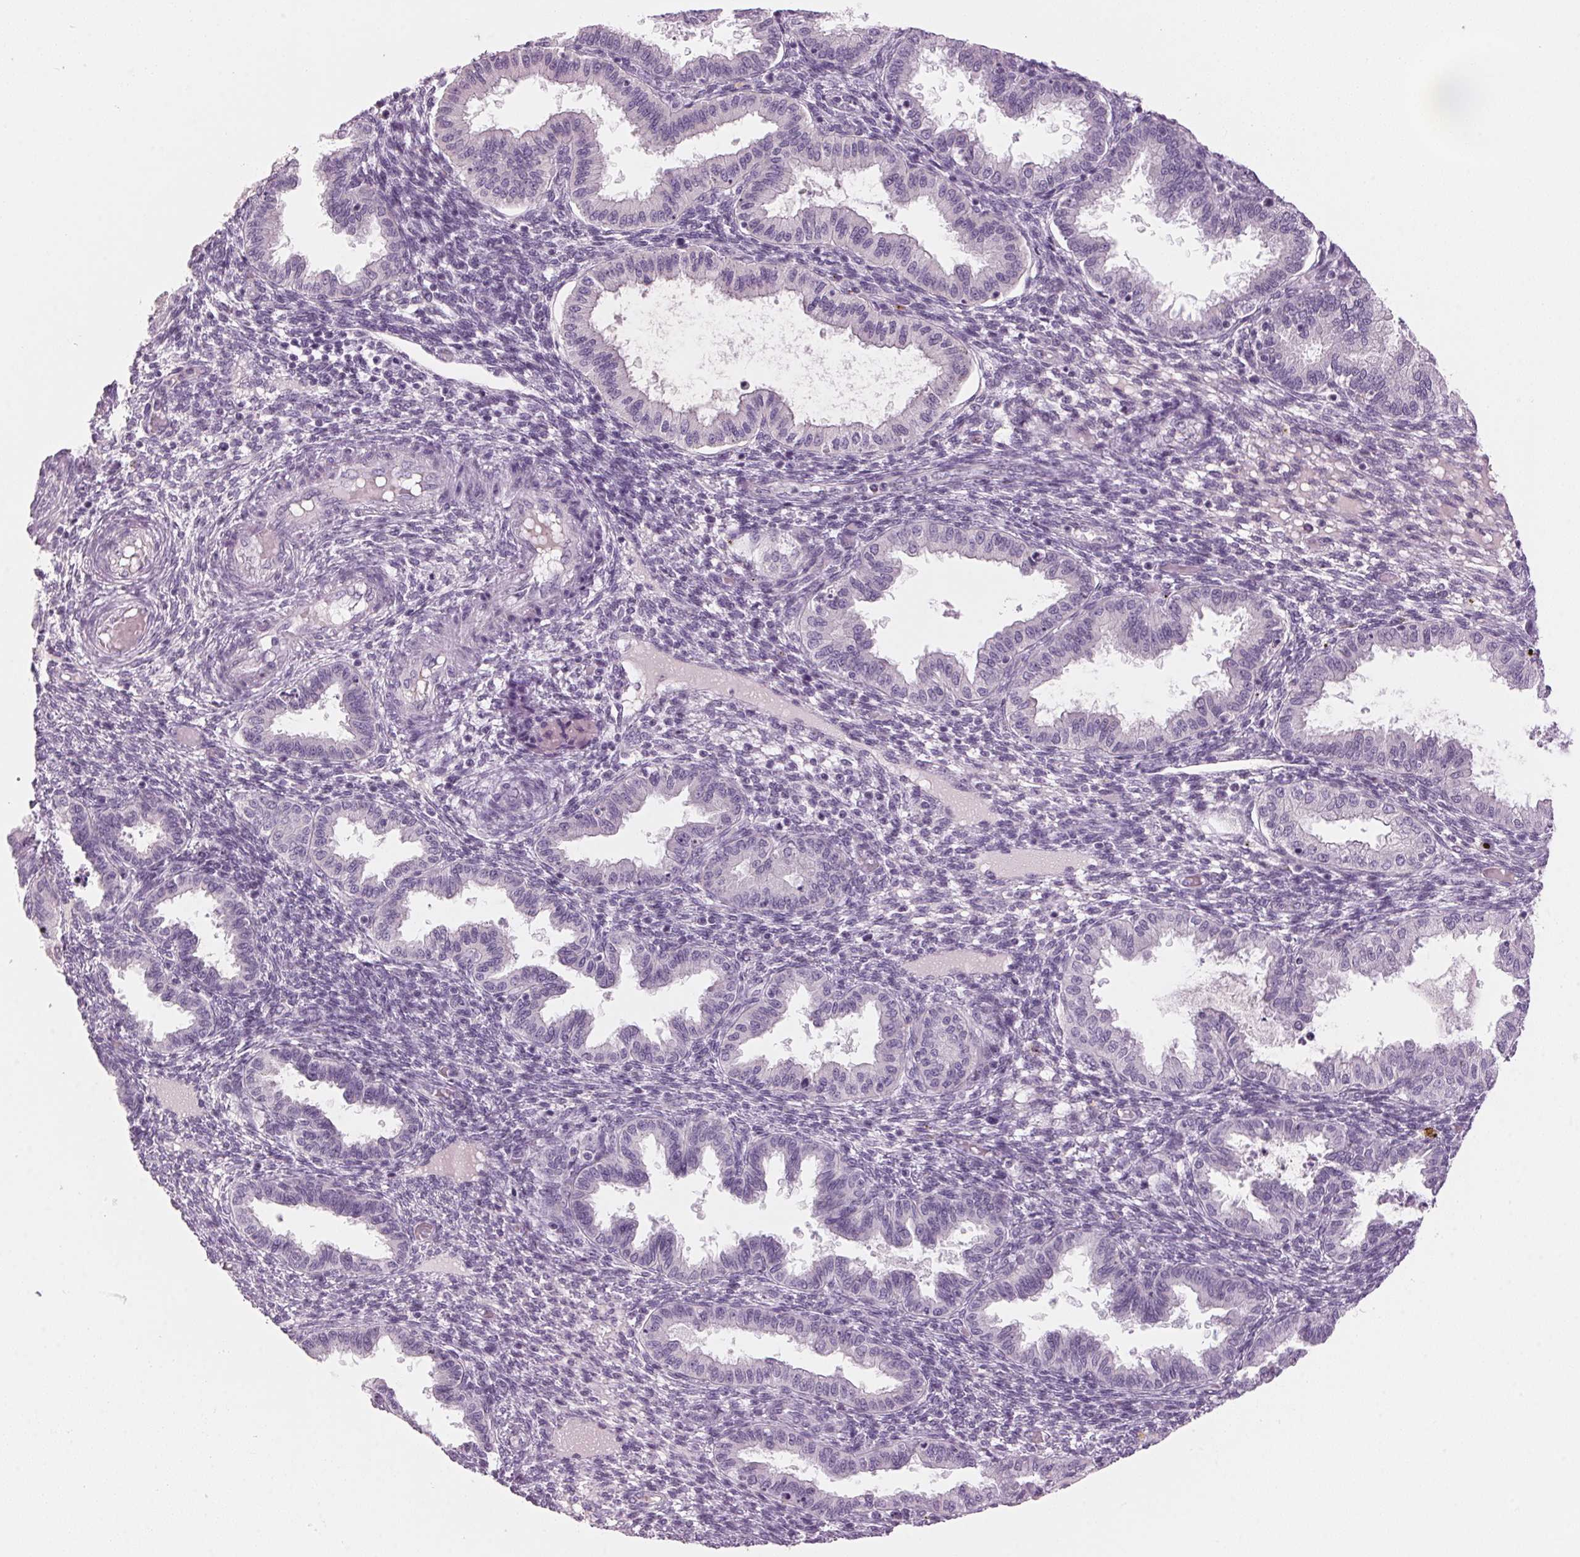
{"staining": {"intensity": "negative", "quantity": "none", "location": "none"}, "tissue": "endometrium", "cell_type": "Cells in endometrial stroma", "image_type": "normal", "snomed": [{"axis": "morphology", "description": "Normal tissue, NOS"}, {"axis": "topography", "description": "Endometrium"}], "caption": "Immunohistochemistry (IHC) photomicrograph of unremarkable endometrium: human endometrium stained with DAB (3,3'-diaminobenzidine) exhibits no significant protein expression in cells in endometrial stroma. Nuclei are stained in blue.", "gene": "ADAM20", "patient": {"sex": "female", "age": 33}}